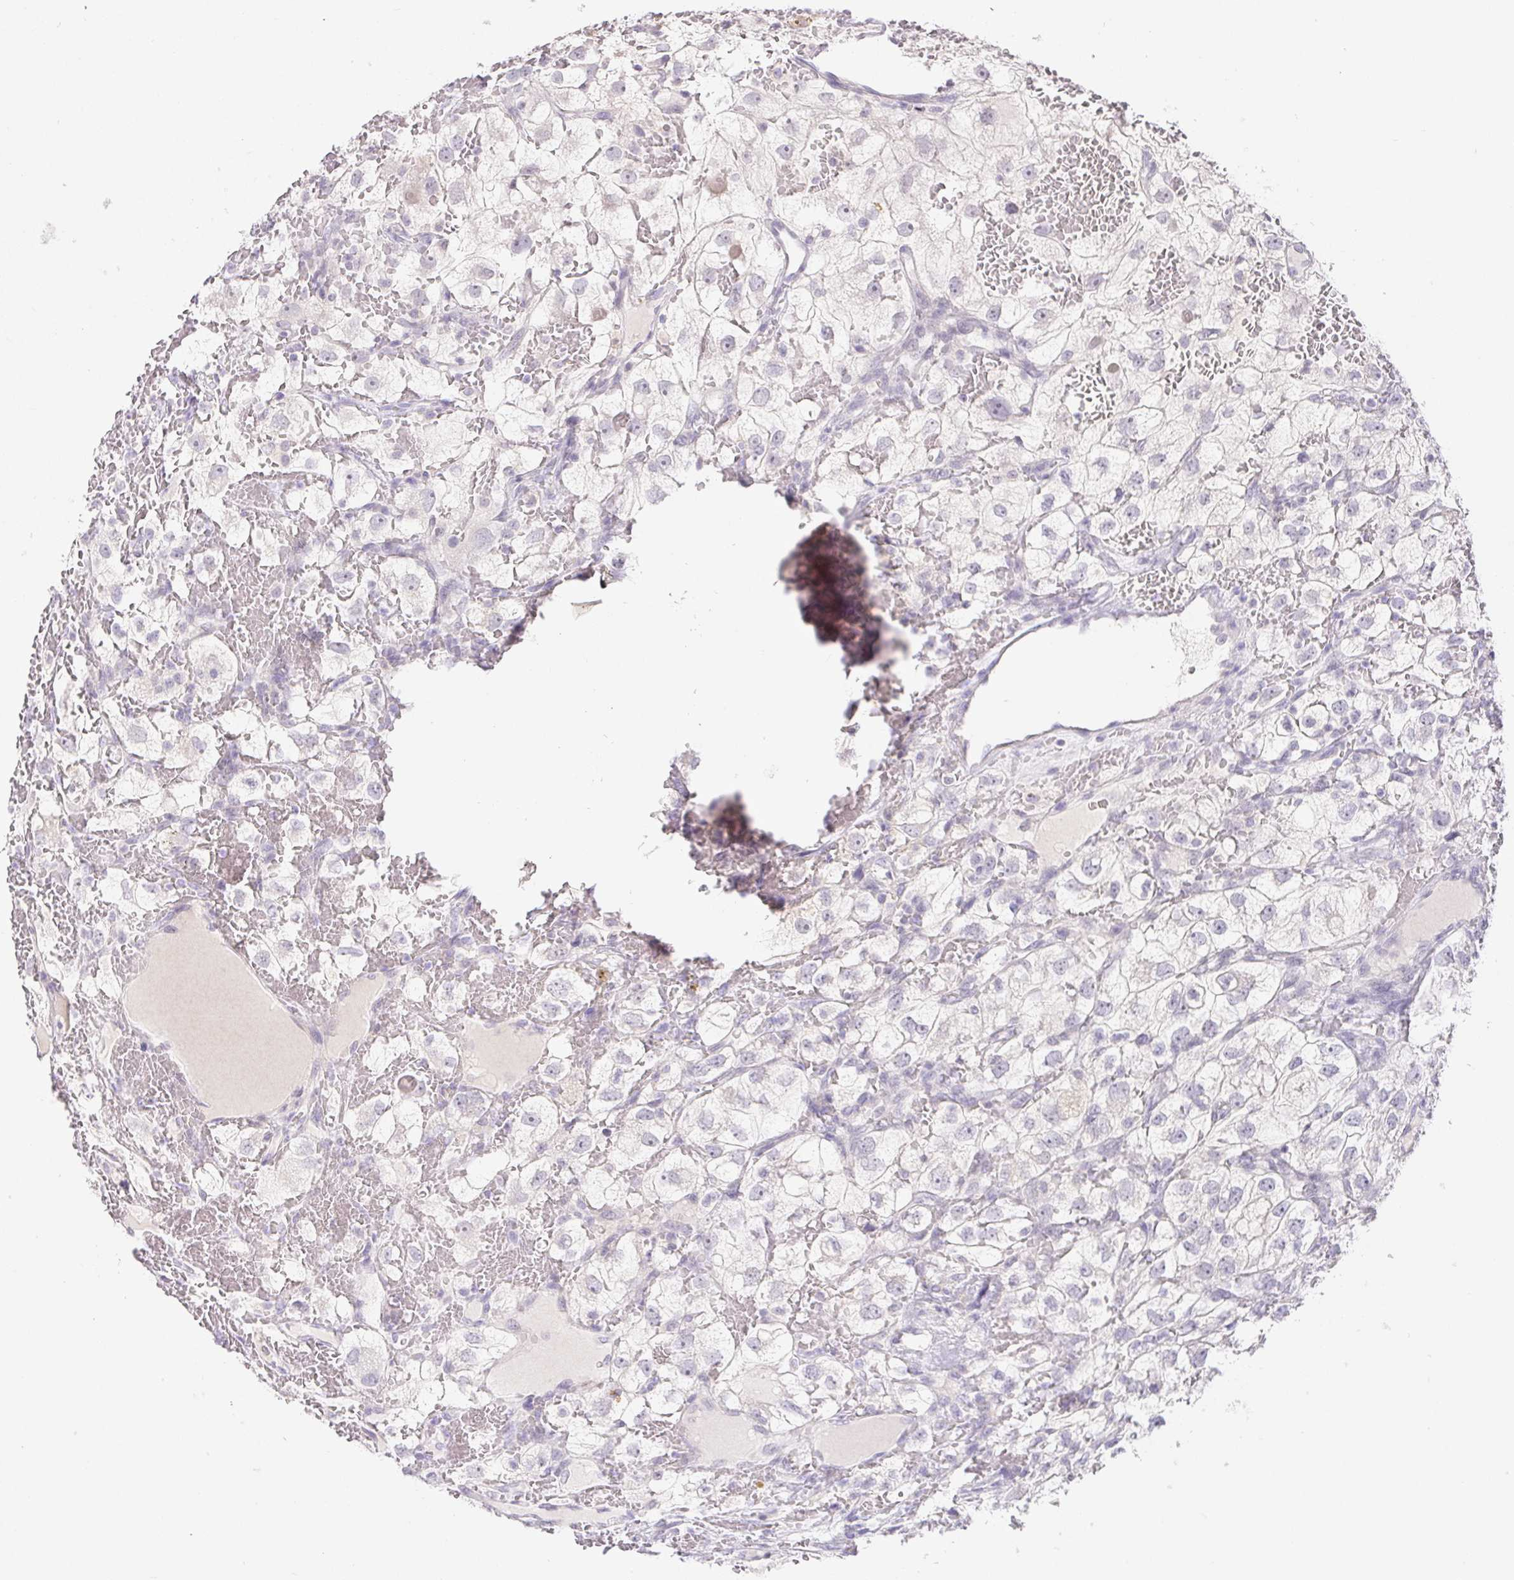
{"staining": {"intensity": "negative", "quantity": "none", "location": "none"}, "tissue": "renal cancer", "cell_type": "Tumor cells", "image_type": "cancer", "snomed": [{"axis": "morphology", "description": "Adenocarcinoma, NOS"}, {"axis": "topography", "description": "Kidney"}], "caption": "A histopathology image of renal adenocarcinoma stained for a protein demonstrates no brown staining in tumor cells. The staining was performed using DAB (3,3'-diaminobenzidine) to visualize the protein expression in brown, while the nuclei were stained in blue with hematoxylin (Magnification: 20x).", "gene": "PI3", "patient": {"sex": "male", "age": 59}}